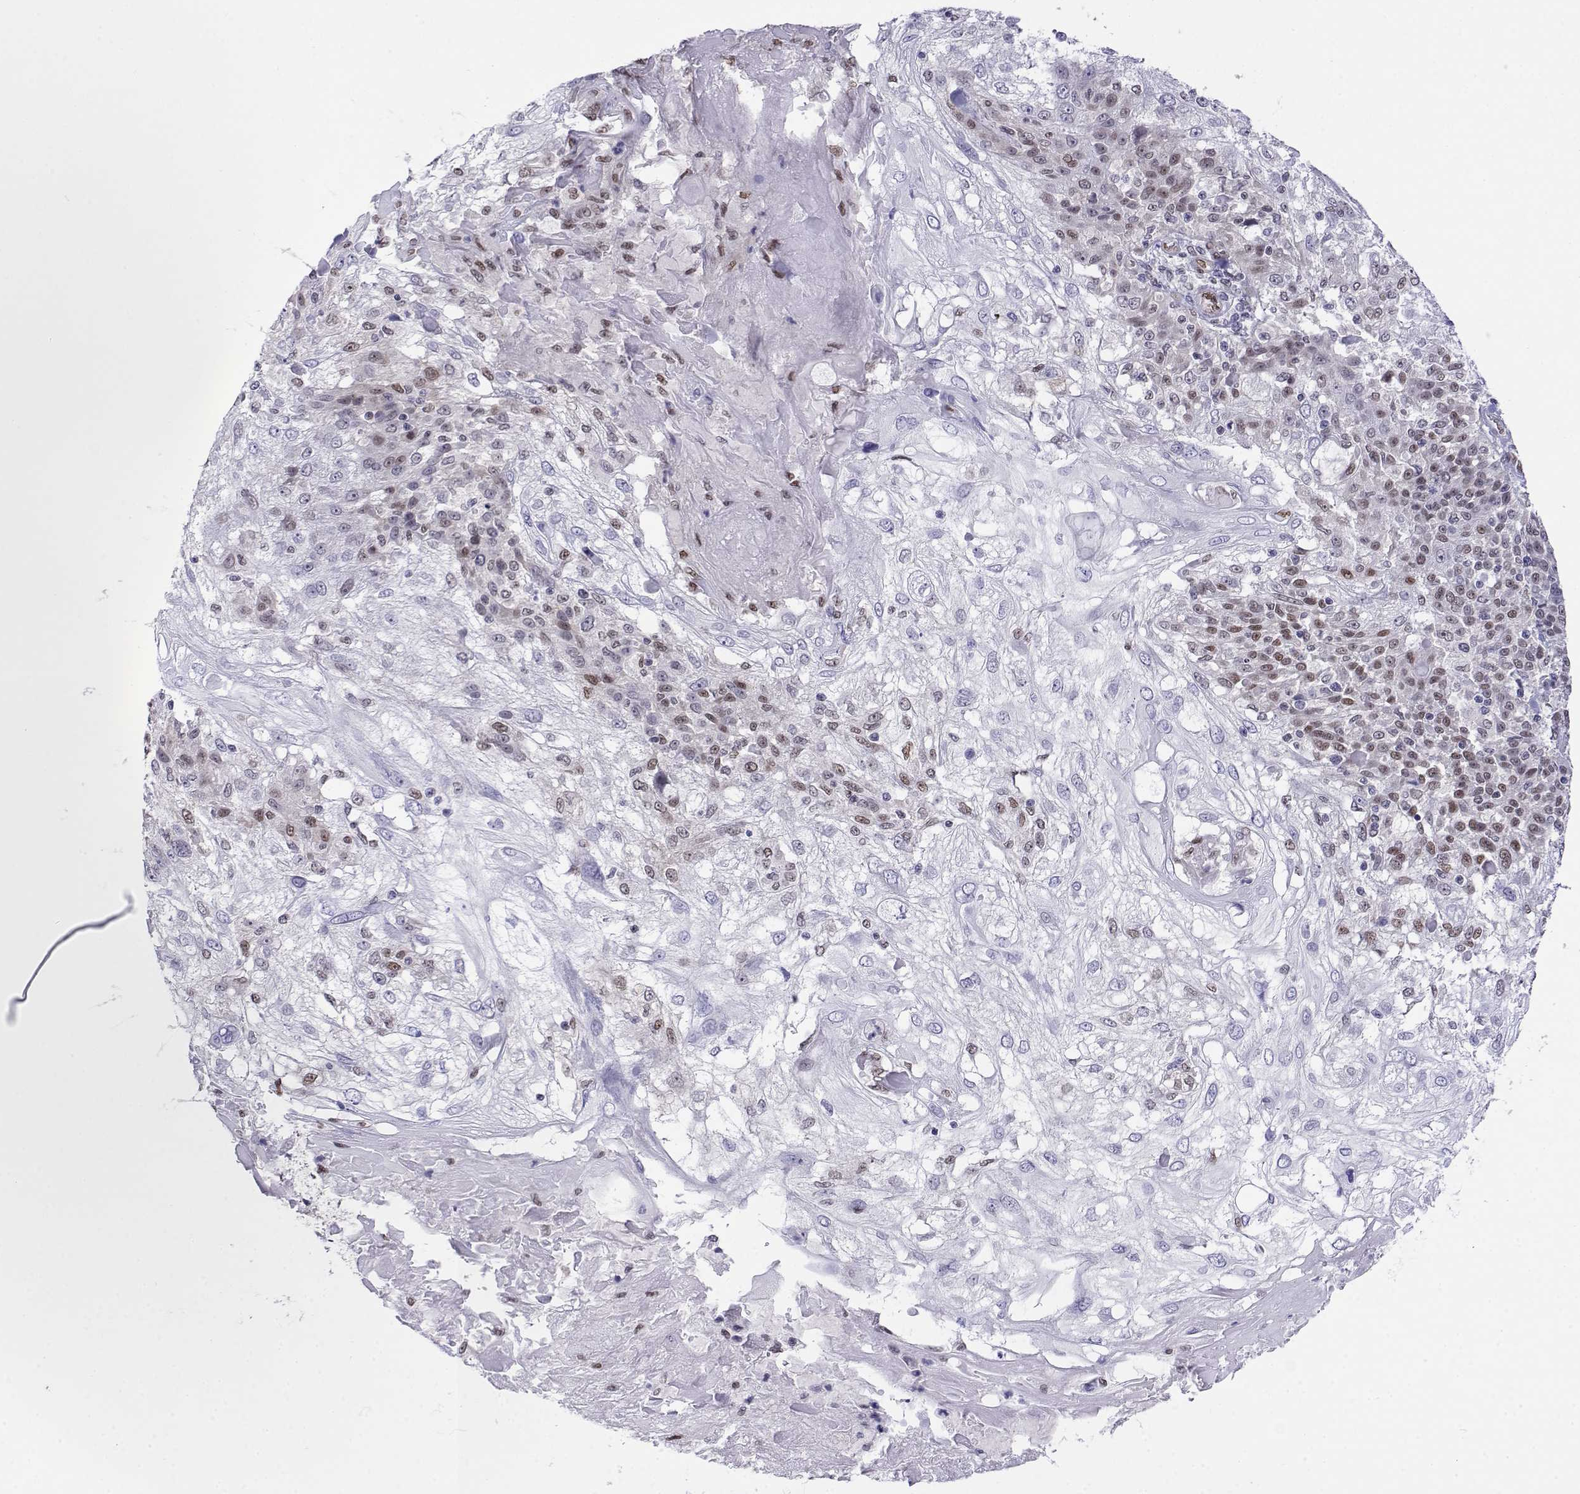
{"staining": {"intensity": "moderate", "quantity": "<25%", "location": "nuclear"}, "tissue": "skin cancer", "cell_type": "Tumor cells", "image_type": "cancer", "snomed": [{"axis": "morphology", "description": "Normal tissue, NOS"}, {"axis": "morphology", "description": "Squamous cell carcinoma, NOS"}, {"axis": "topography", "description": "Skin"}], "caption": "This image exhibits immunohistochemistry (IHC) staining of skin cancer, with low moderate nuclear expression in approximately <25% of tumor cells.", "gene": "ERF", "patient": {"sex": "female", "age": 83}}